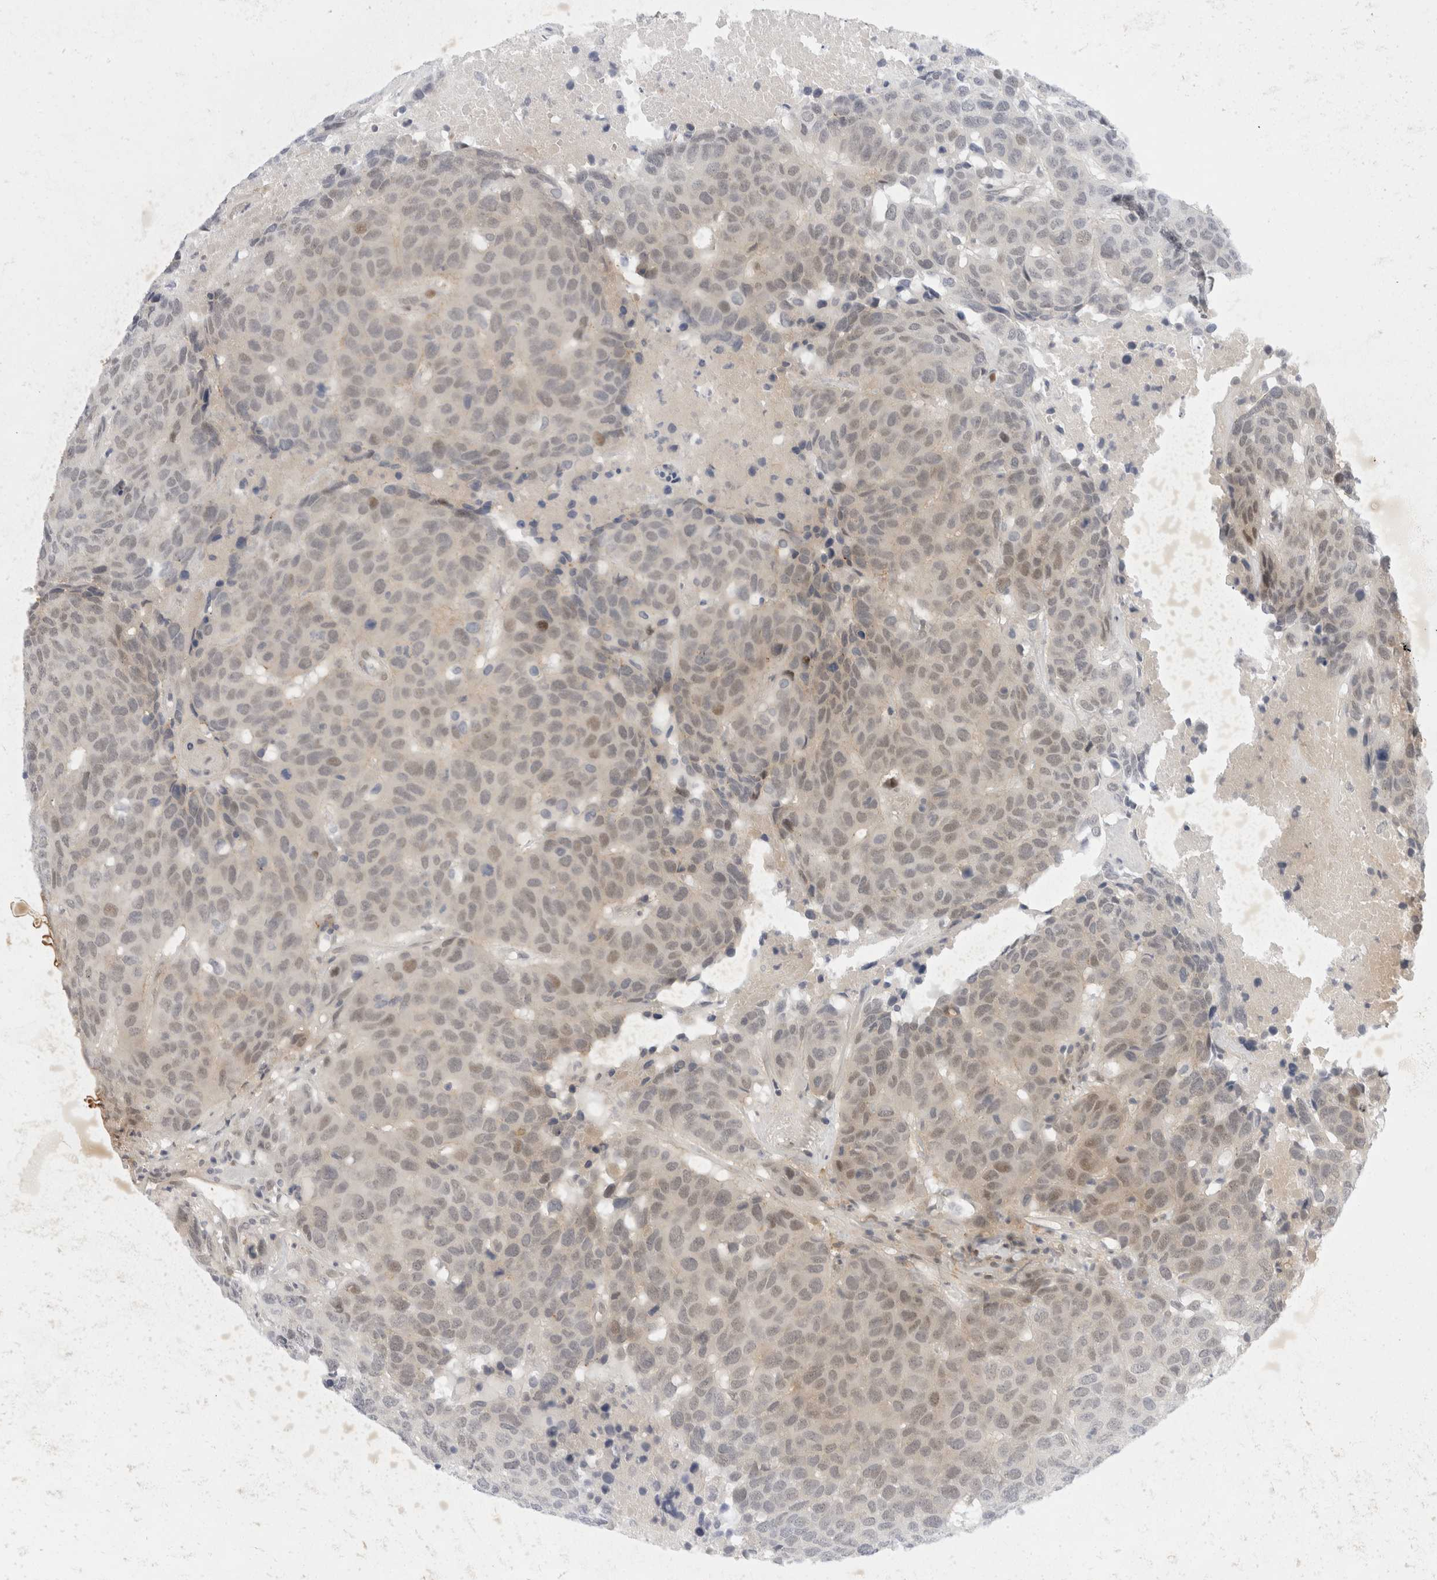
{"staining": {"intensity": "weak", "quantity": "<25%", "location": "nuclear"}, "tissue": "head and neck cancer", "cell_type": "Tumor cells", "image_type": "cancer", "snomed": [{"axis": "morphology", "description": "Squamous cell carcinoma, NOS"}, {"axis": "topography", "description": "Head-Neck"}], "caption": "High power microscopy micrograph of an IHC micrograph of head and neck squamous cell carcinoma, revealing no significant staining in tumor cells. (Brightfield microscopy of DAB immunohistochemistry at high magnification).", "gene": "TOM1L2", "patient": {"sex": "male", "age": 66}}